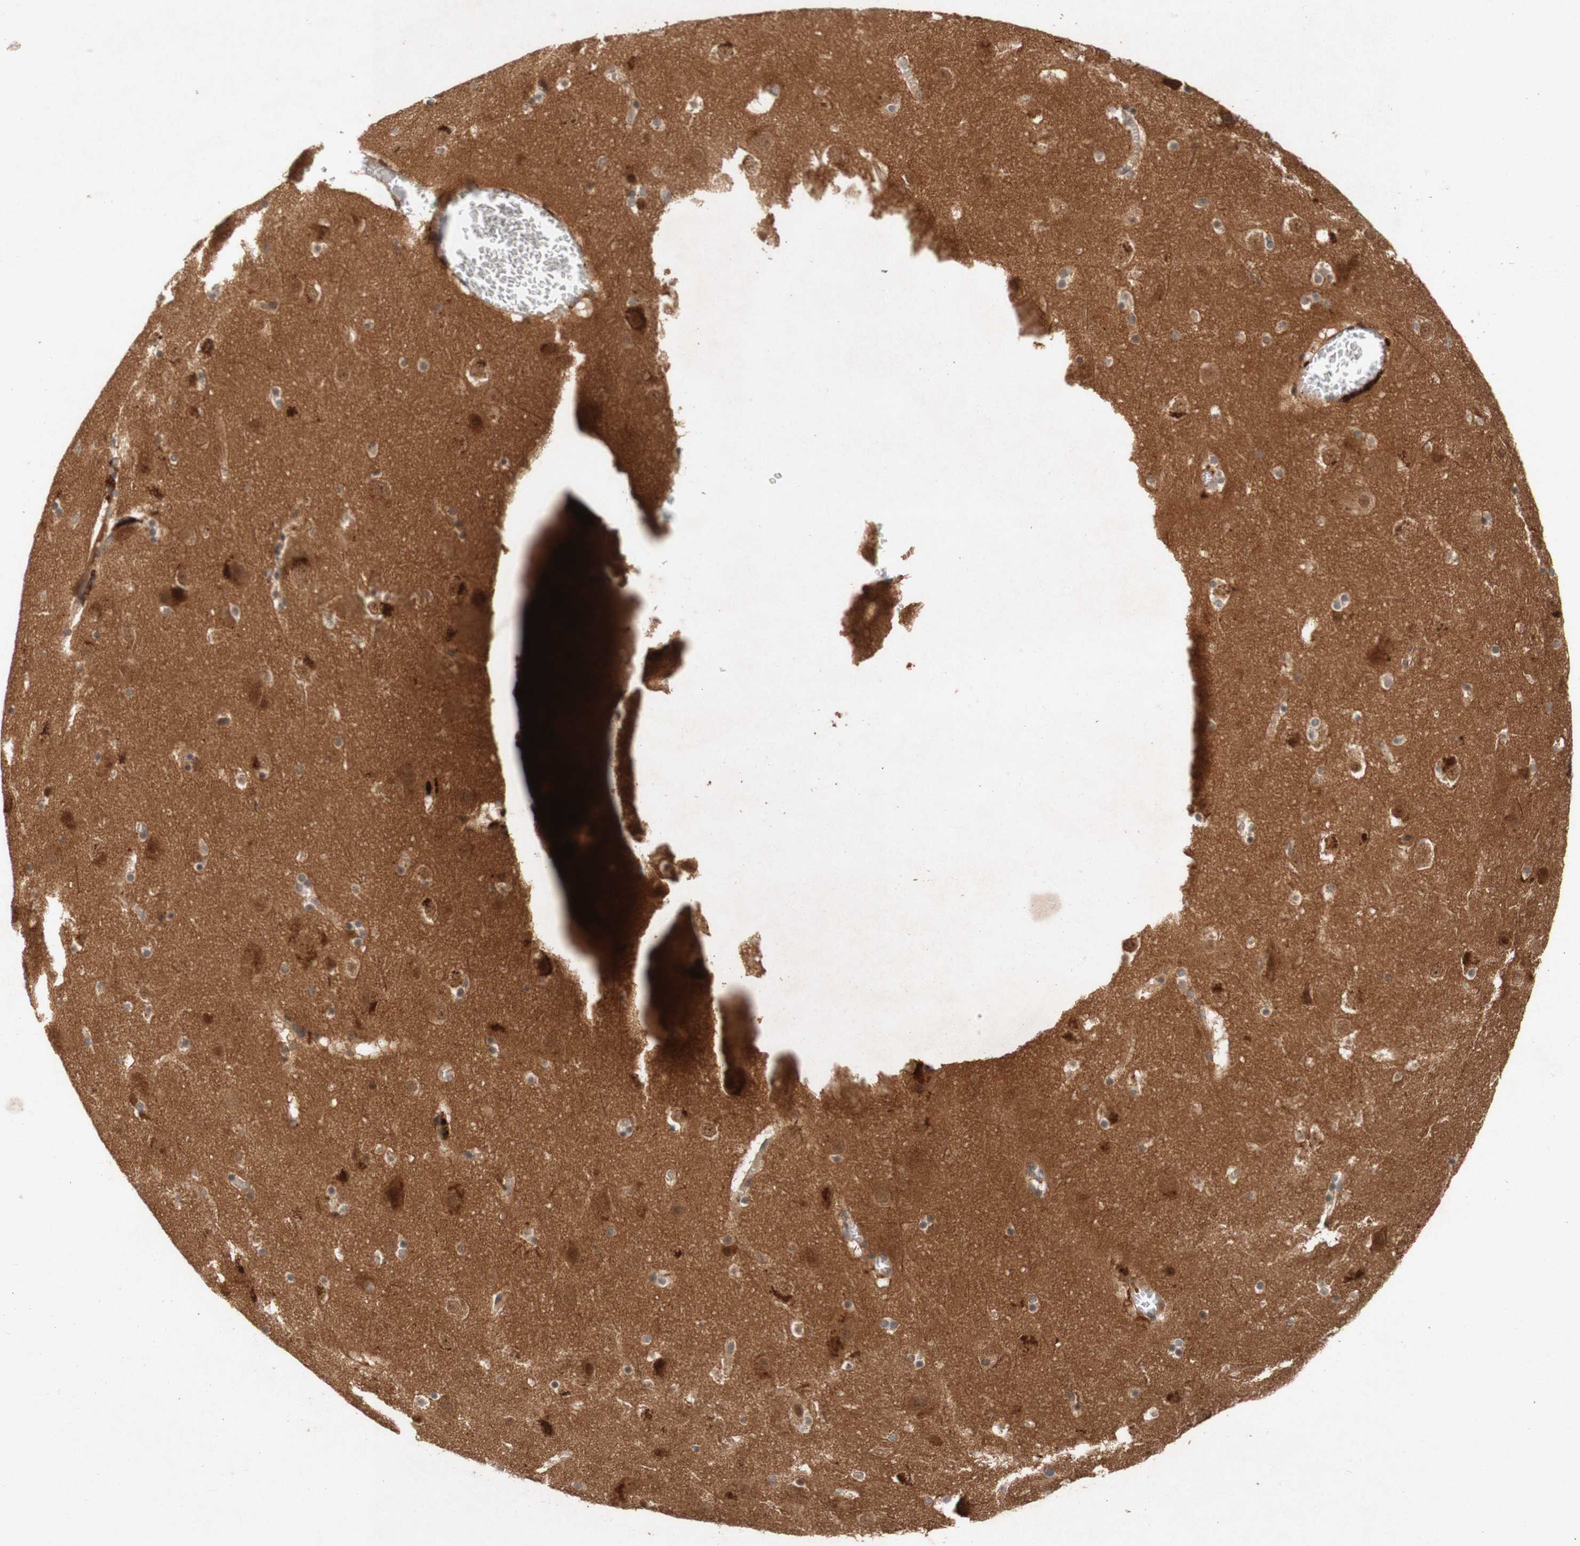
{"staining": {"intensity": "negative", "quantity": "none", "location": "none"}, "tissue": "cerebral cortex", "cell_type": "Endothelial cells", "image_type": "normal", "snomed": [{"axis": "morphology", "description": "Normal tissue, NOS"}, {"axis": "topography", "description": "Cerebral cortex"}], "caption": "Immunohistochemistry (IHC) micrograph of normal cerebral cortex stained for a protein (brown), which shows no staining in endothelial cells.", "gene": "PIN1", "patient": {"sex": "male", "age": 45}}